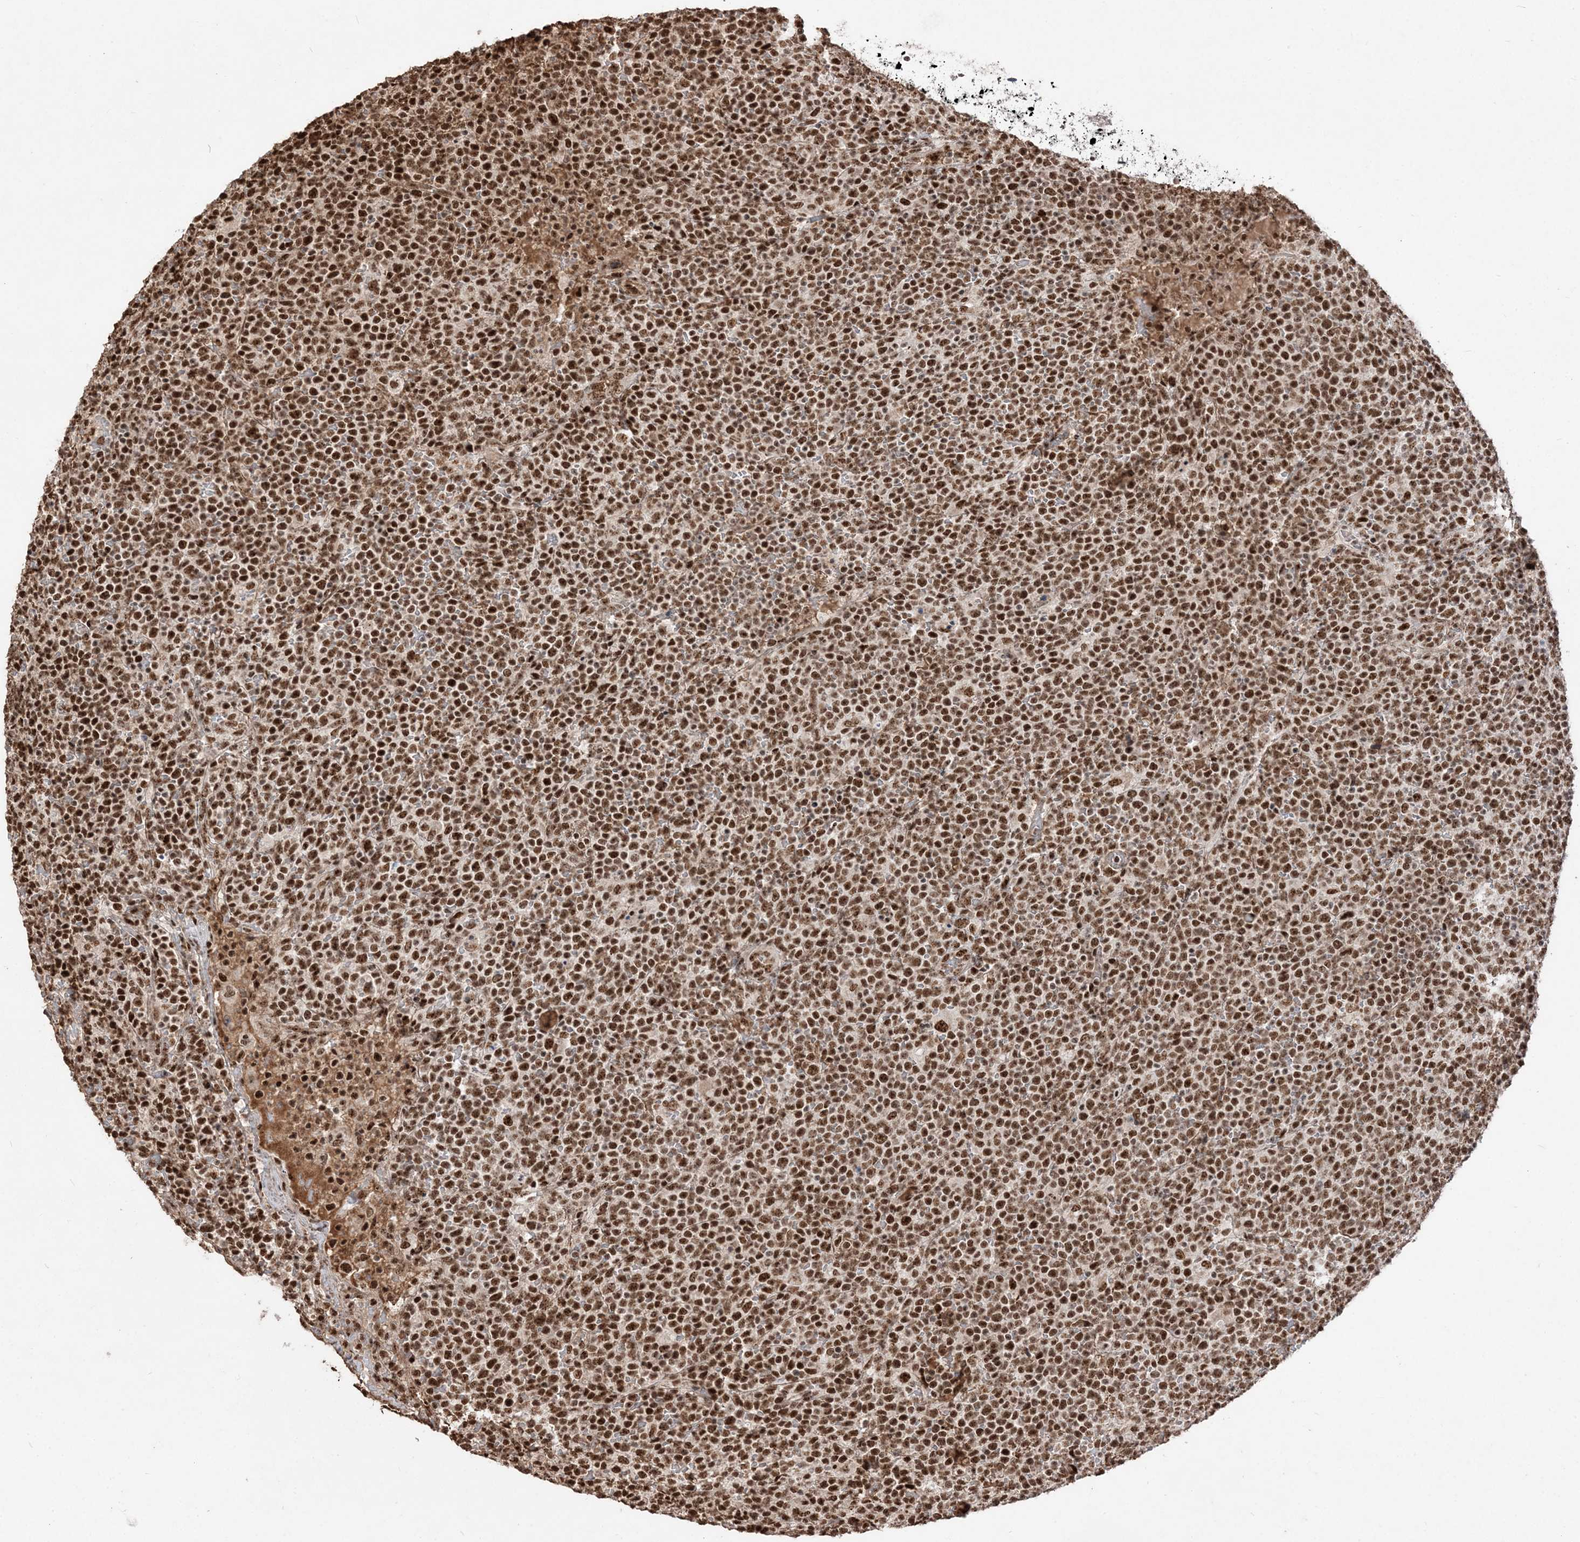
{"staining": {"intensity": "strong", "quantity": ">75%", "location": "nuclear"}, "tissue": "lymphoma", "cell_type": "Tumor cells", "image_type": "cancer", "snomed": [{"axis": "morphology", "description": "Malignant lymphoma, non-Hodgkin's type, High grade"}, {"axis": "topography", "description": "Lymph node"}], "caption": "Immunohistochemistry image of neoplastic tissue: human high-grade malignant lymphoma, non-Hodgkin's type stained using immunohistochemistry (IHC) reveals high levels of strong protein expression localized specifically in the nuclear of tumor cells, appearing as a nuclear brown color.", "gene": "RBM17", "patient": {"sex": "male", "age": 61}}